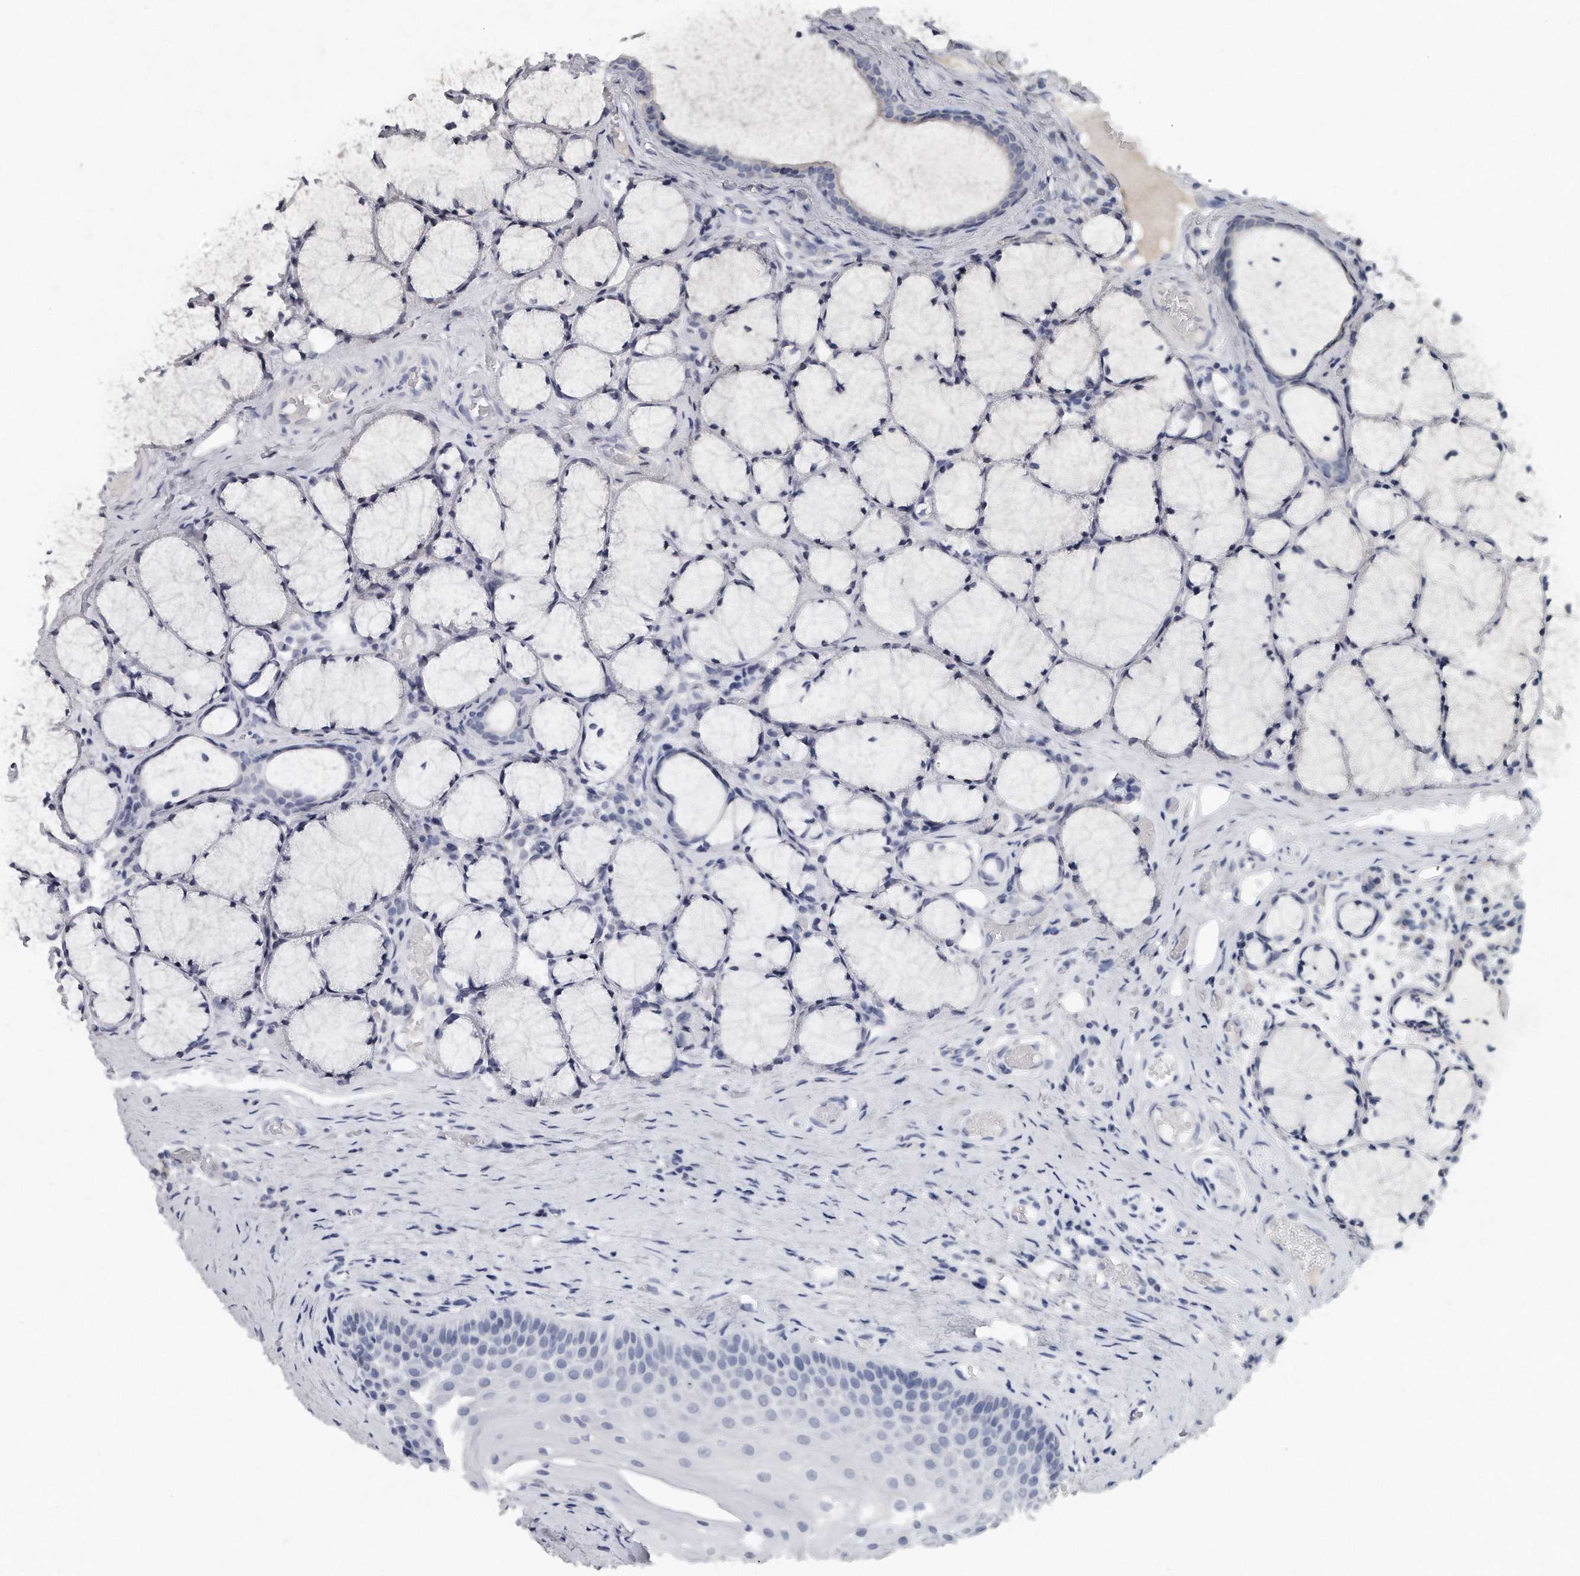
{"staining": {"intensity": "negative", "quantity": "none", "location": "none"}, "tissue": "oral mucosa", "cell_type": "Squamous epithelial cells", "image_type": "normal", "snomed": [{"axis": "morphology", "description": "Normal tissue, NOS"}, {"axis": "topography", "description": "Oral tissue"}], "caption": "High power microscopy histopathology image of an immunohistochemistry image of normal oral mucosa, revealing no significant expression in squamous epithelial cells.", "gene": "TRAPPC14", "patient": {"sex": "male", "age": 66}}